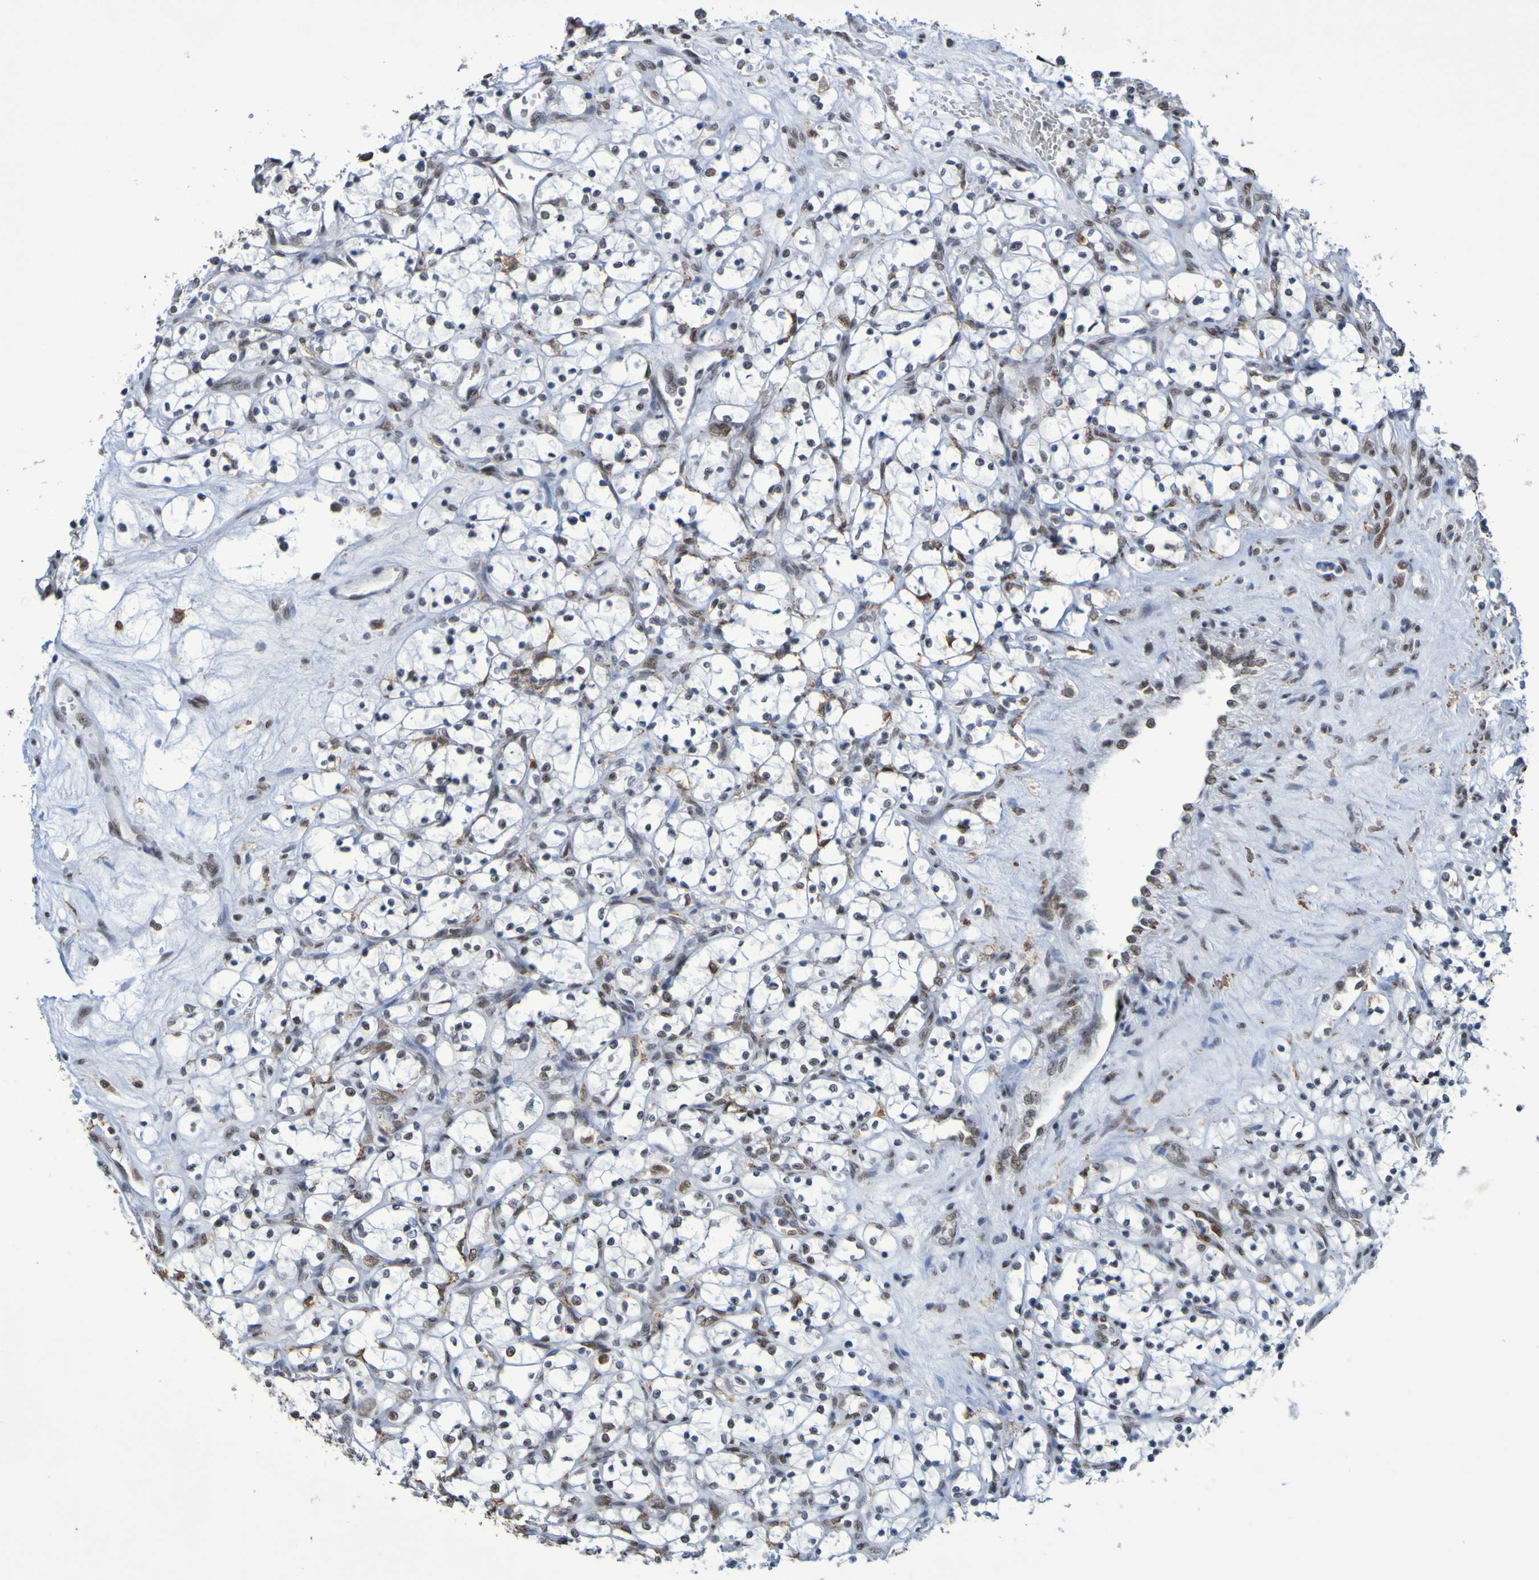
{"staining": {"intensity": "negative", "quantity": "none", "location": "none"}, "tissue": "renal cancer", "cell_type": "Tumor cells", "image_type": "cancer", "snomed": [{"axis": "morphology", "description": "Adenocarcinoma, NOS"}, {"axis": "topography", "description": "Kidney"}], "caption": "An IHC histopathology image of adenocarcinoma (renal) is shown. There is no staining in tumor cells of adenocarcinoma (renal).", "gene": "MRTFB", "patient": {"sex": "female", "age": 69}}